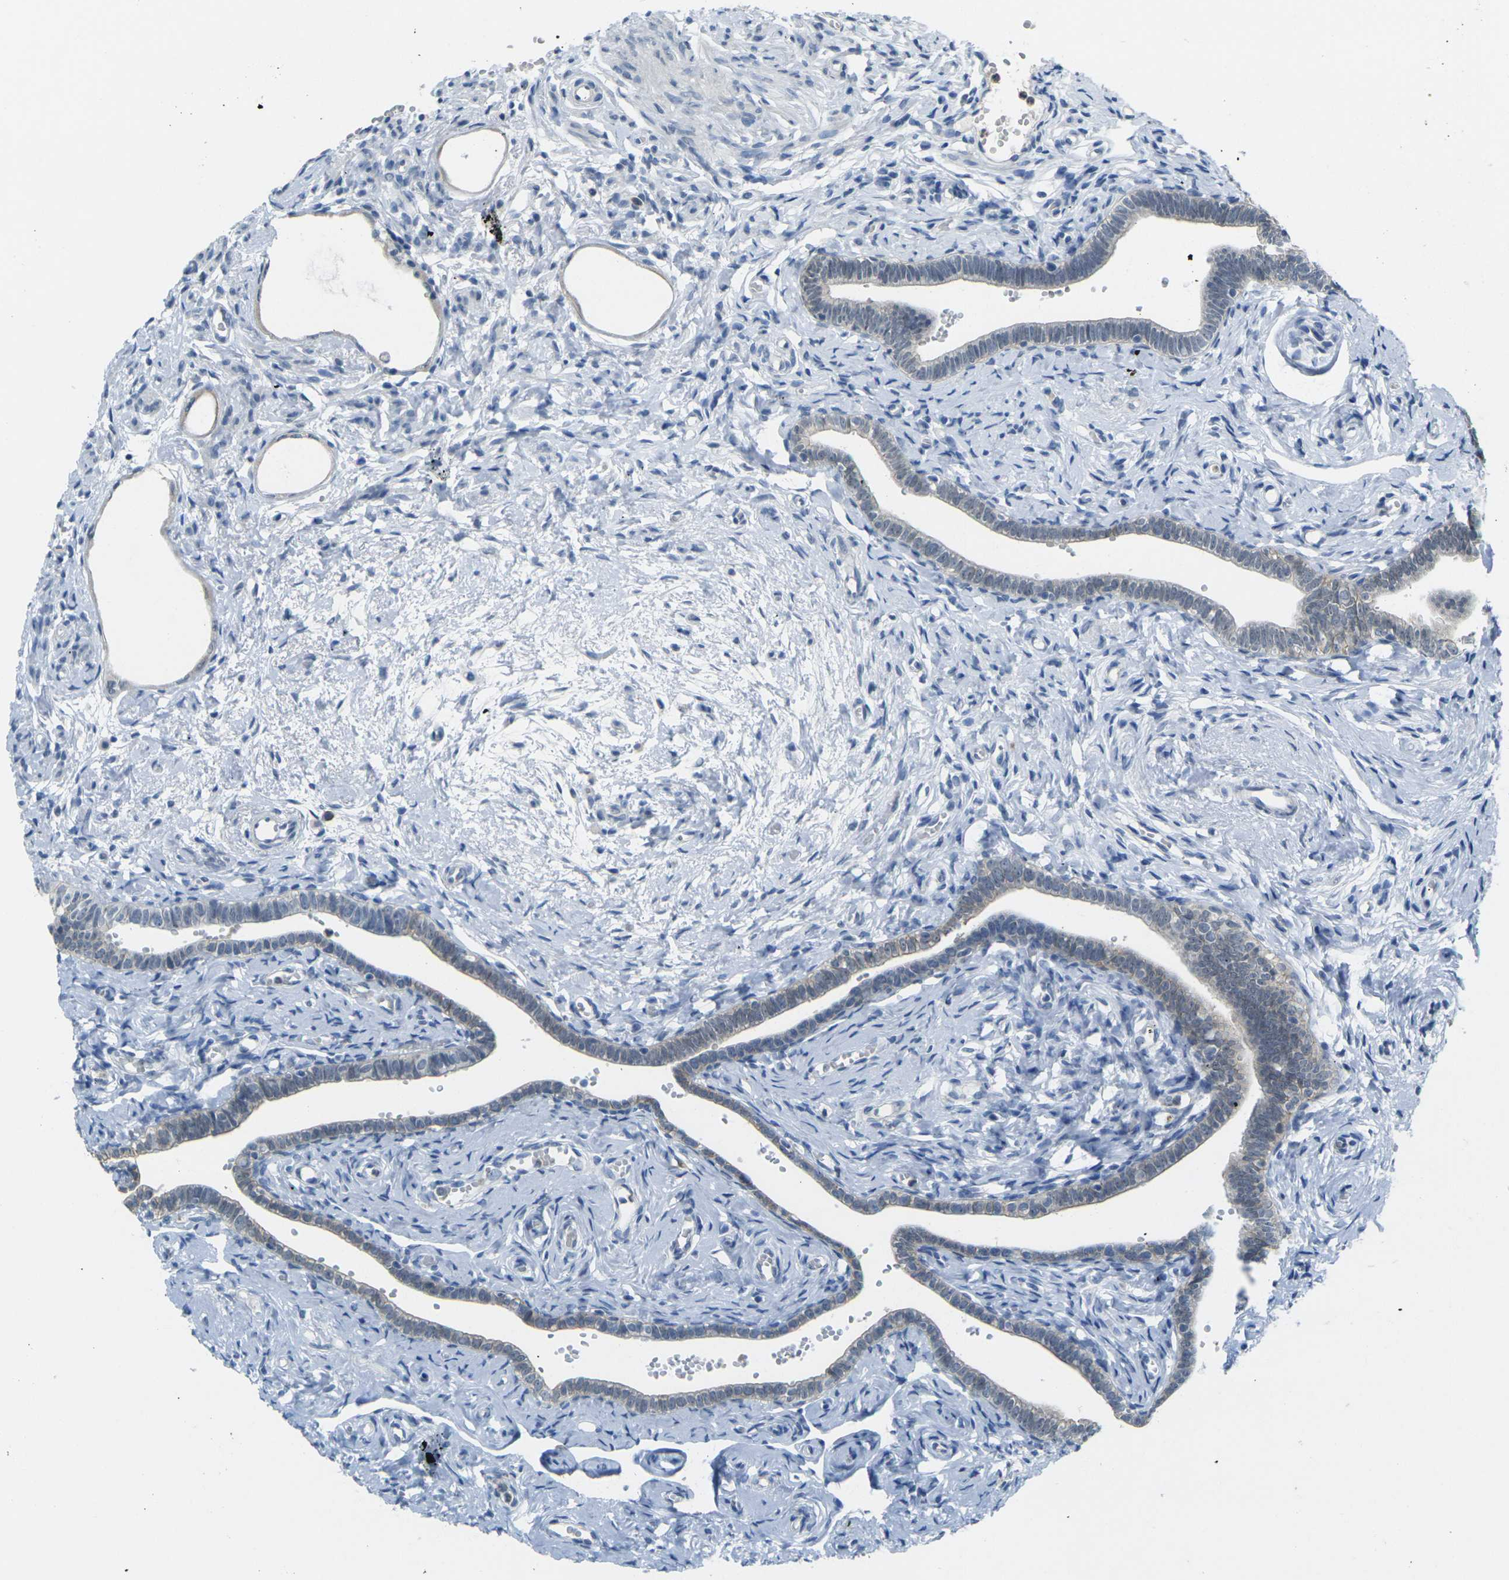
{"staining": {"intensity": "weak", "quantity": "25%-75%", "location": "cytoplasmic/membranous"}, "tissue": "fallopian tube", "cell_type": "Glandular cells", "image_type": "normal", "snomed": [{"axis": "morphology", "description": "Normal tissue, NOS"}, {"axis": "topography", "description": "Fallopian tube"}], "caption": "An immunohistochemistry image of normal tissue is shown. Protein staining in brown labels weak cytoplasmic/membranous positivity in fallopian tube within glandular cells. The protein of interest is shown in brown color, while the nuclei are stained blue.", "gene": "SPTBN2", "patient": {"sex": "female", "age": 71}}